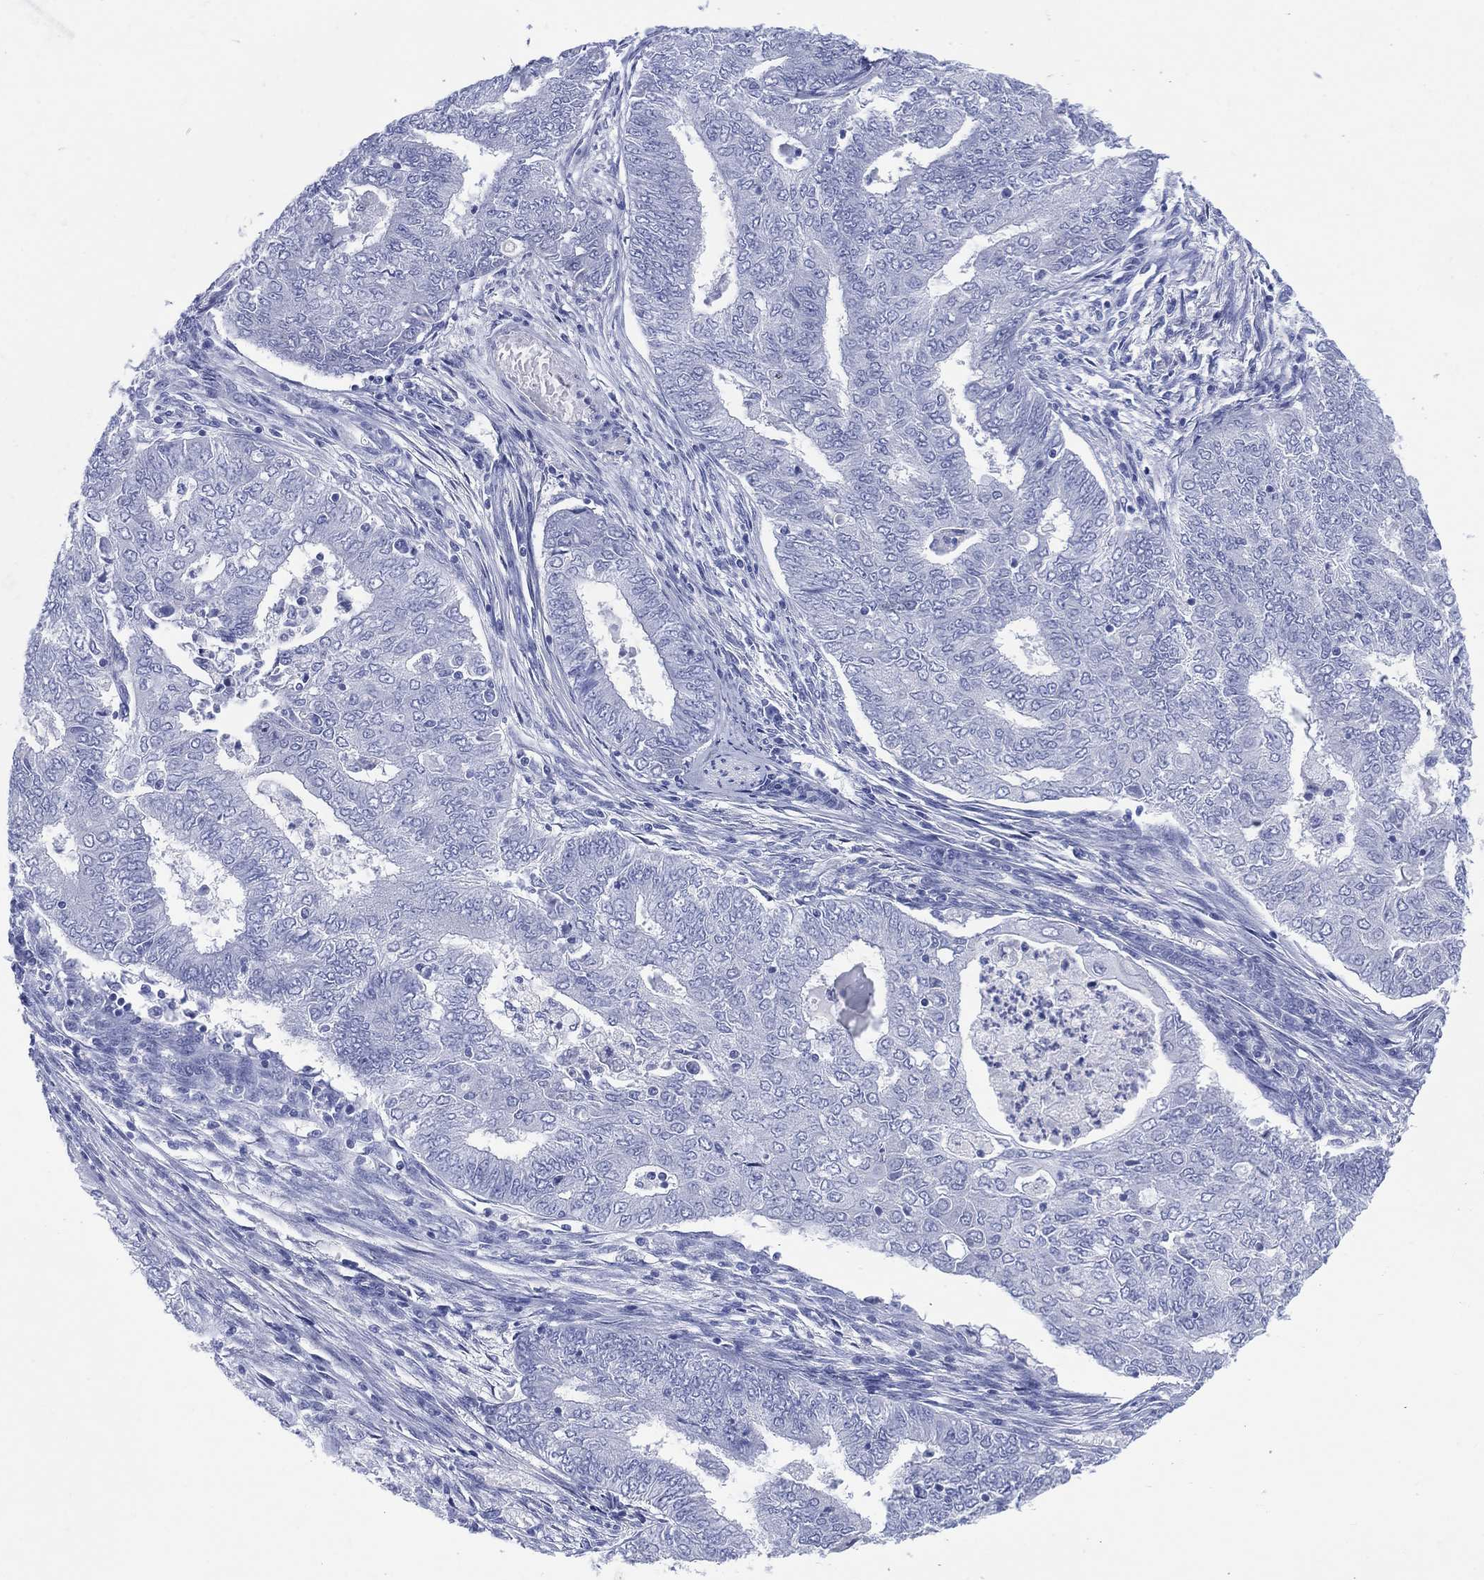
{"staining": {"intensity": "negative", "quantity": "none", "location": "none"}, "tissue": "endometrial cancer", "cell_type": "Tumor cells", "image_type": "cancer", "snomed": [{"axis": "morphology", "description": "Adenocarcinoma, NOS"}, {"axis": "topography", "description": "Endometrium"}], "caption": "Human endometrial cancer stained for a protein using IHC demonstrates no staining in tumor cells.", "gene": "LRRD1", "patient": {"sex": "female", "age": 62}}